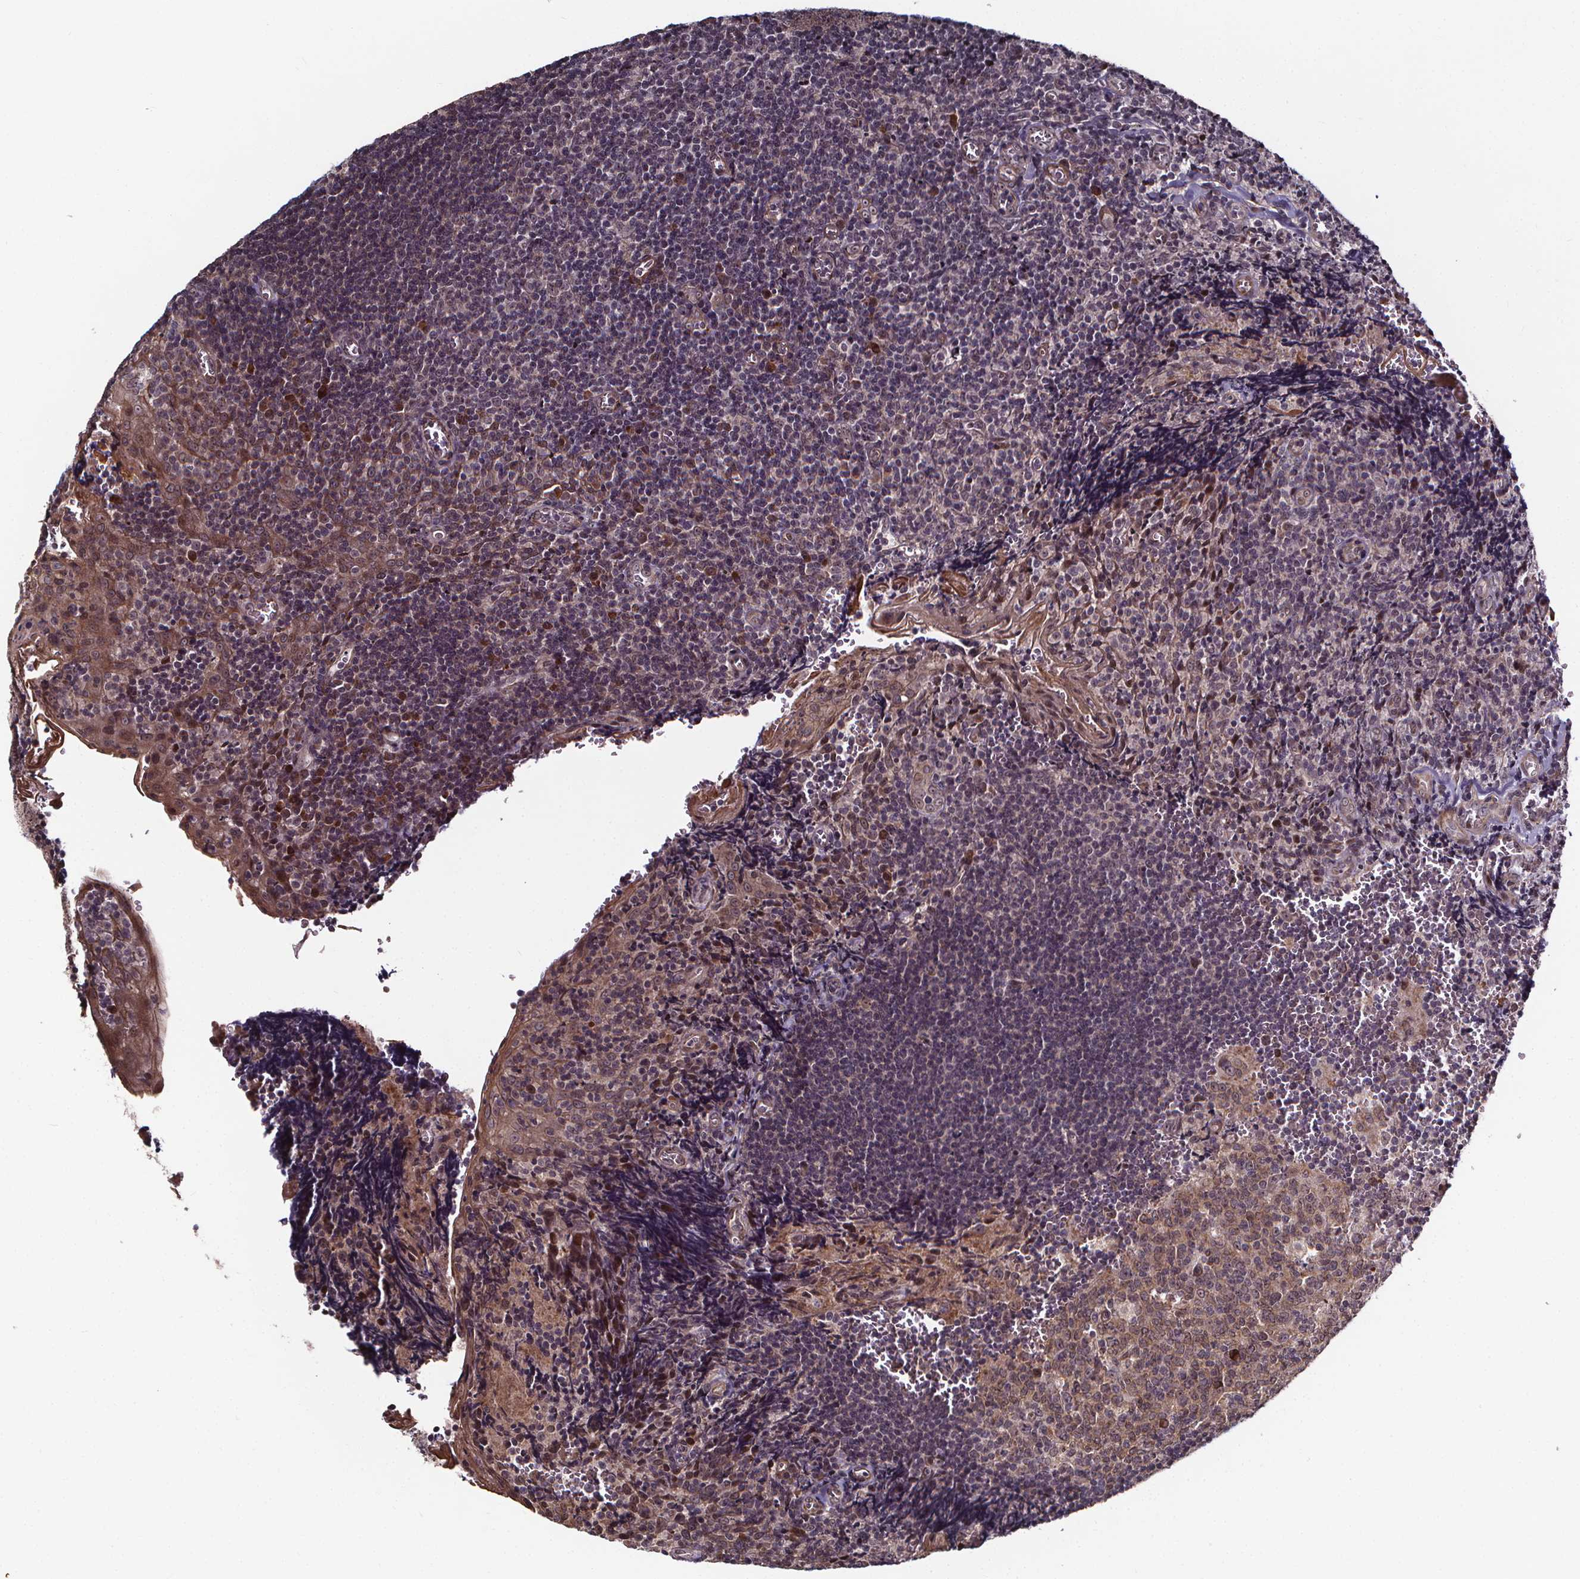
{"staining": {"intensity": "weak", "quantity": "25%-75%", "location": "cytoplasmic/membranous,nuclear"}, "tissue": "tonsil", "cell_type": "Germinal center cells", "image_type": "normal", "snomed": [{"axis": "morphology", "description": "Normal tissue, NOS"}, {"axis": "morphology", "description": "Inflammation, NOS"}, {"axis": "topography", "description": "Tonsil"}], "caption": "Immunohistochemistry image of normal tonsil stained for a protein (brown), which reveals low levels of weak cytoplasmic/membranous,nuclear staining in approximately 25%-75% of germinal center cells.", "gene": "DDIT3", "patient": {"sex": "female", "age": 31}}